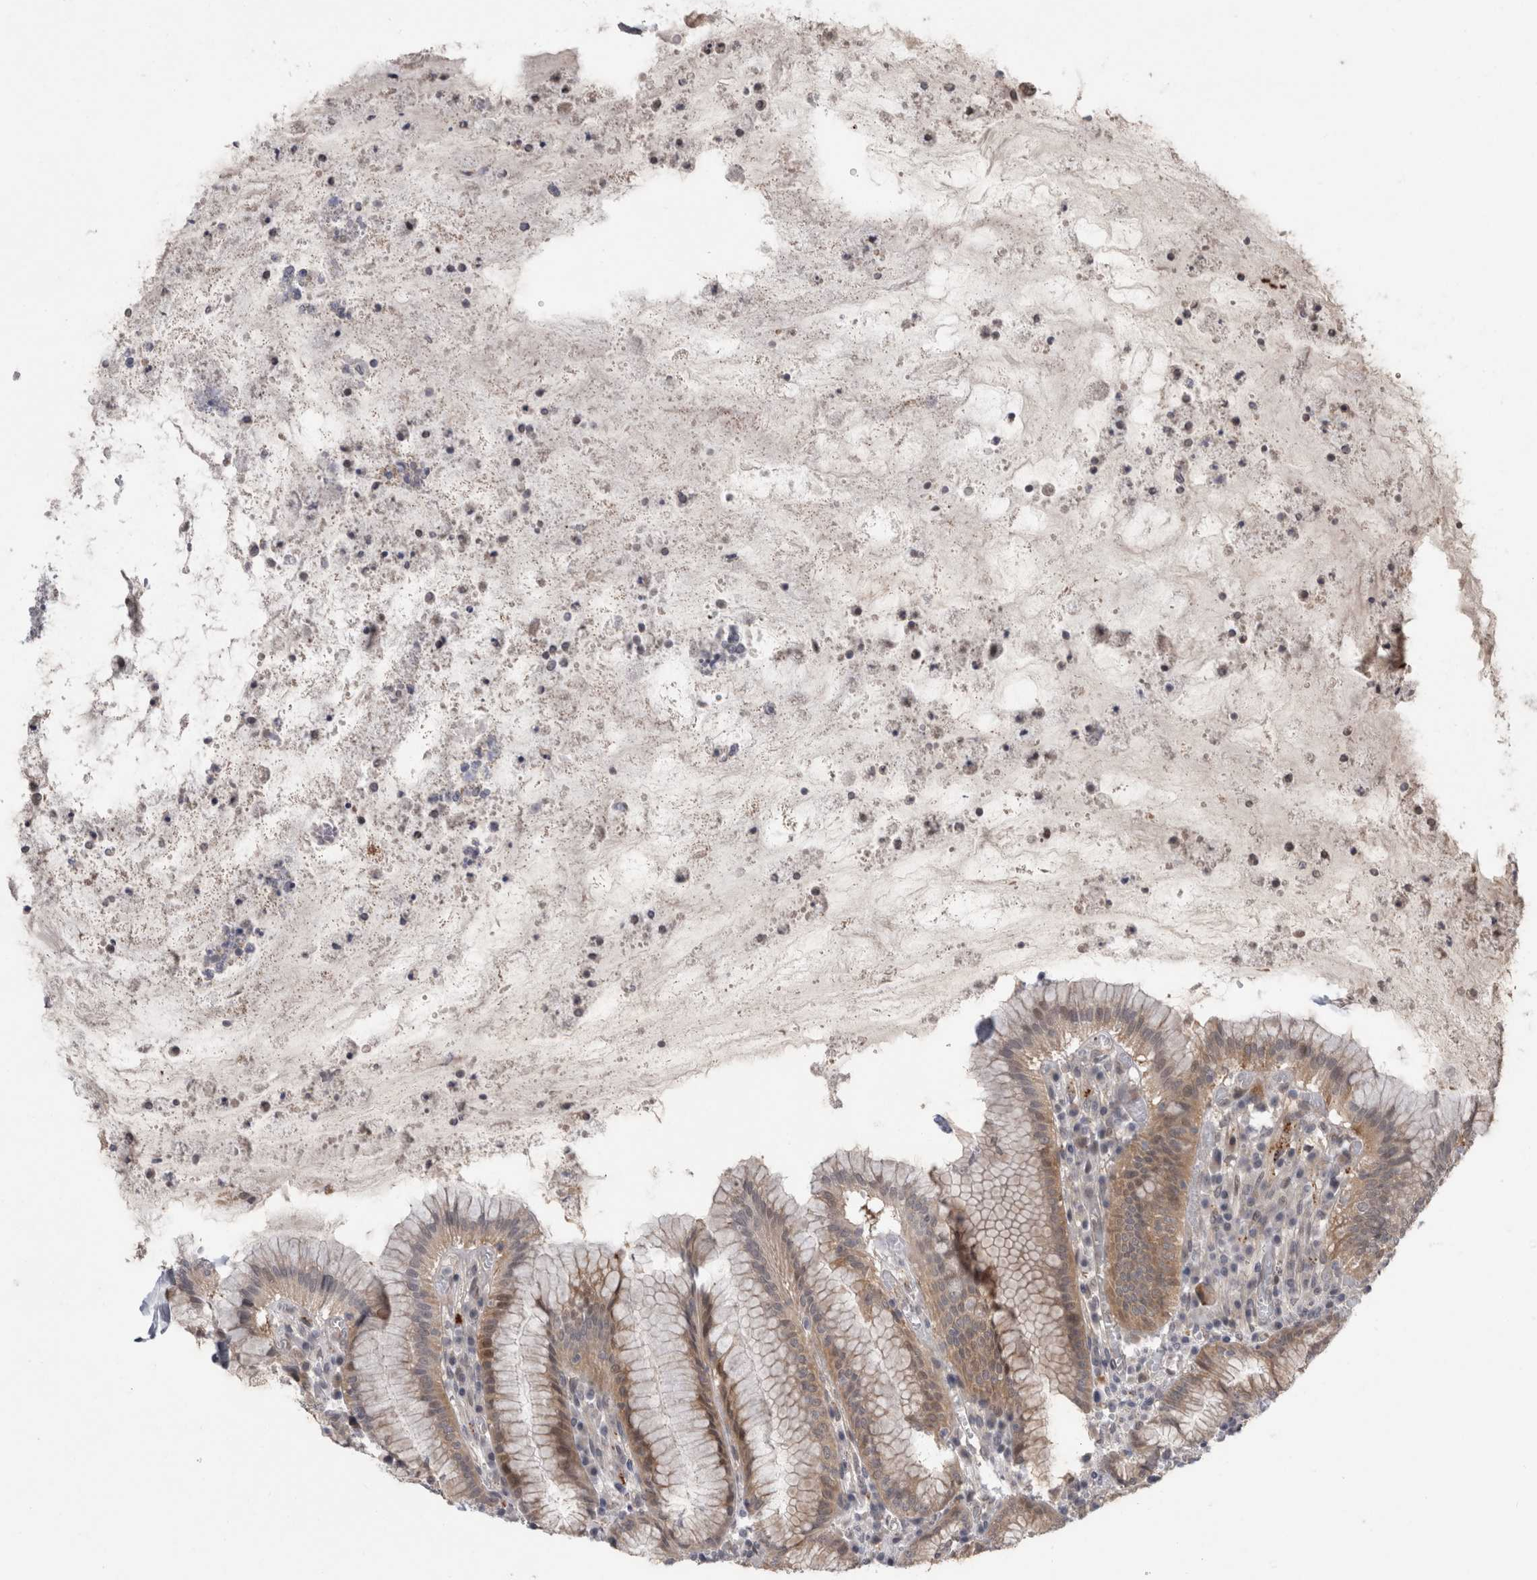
{"staining": {"intensity": "moderate", "quantity": "<25%", "location": "cytoplasmic/membranous"}, "tissue": "stomach", "cell_type": "Glandular cells", "image_type": "normal", "snomed": [{"axis": "morphology", "description": "Normal tissue, NOS"}, {"axis": "topography", "description": "Stomach"}], "caption": "Immunohistochemistry (IHC) of benign stomach displays low levels of moderate cytoplasmic/membranous positivity in about <25% of glandular cells. (IHC, brightfield microscopy, high magnification).", "gene": "MTBP", "patient": {"sex": "male", "age": 55}}